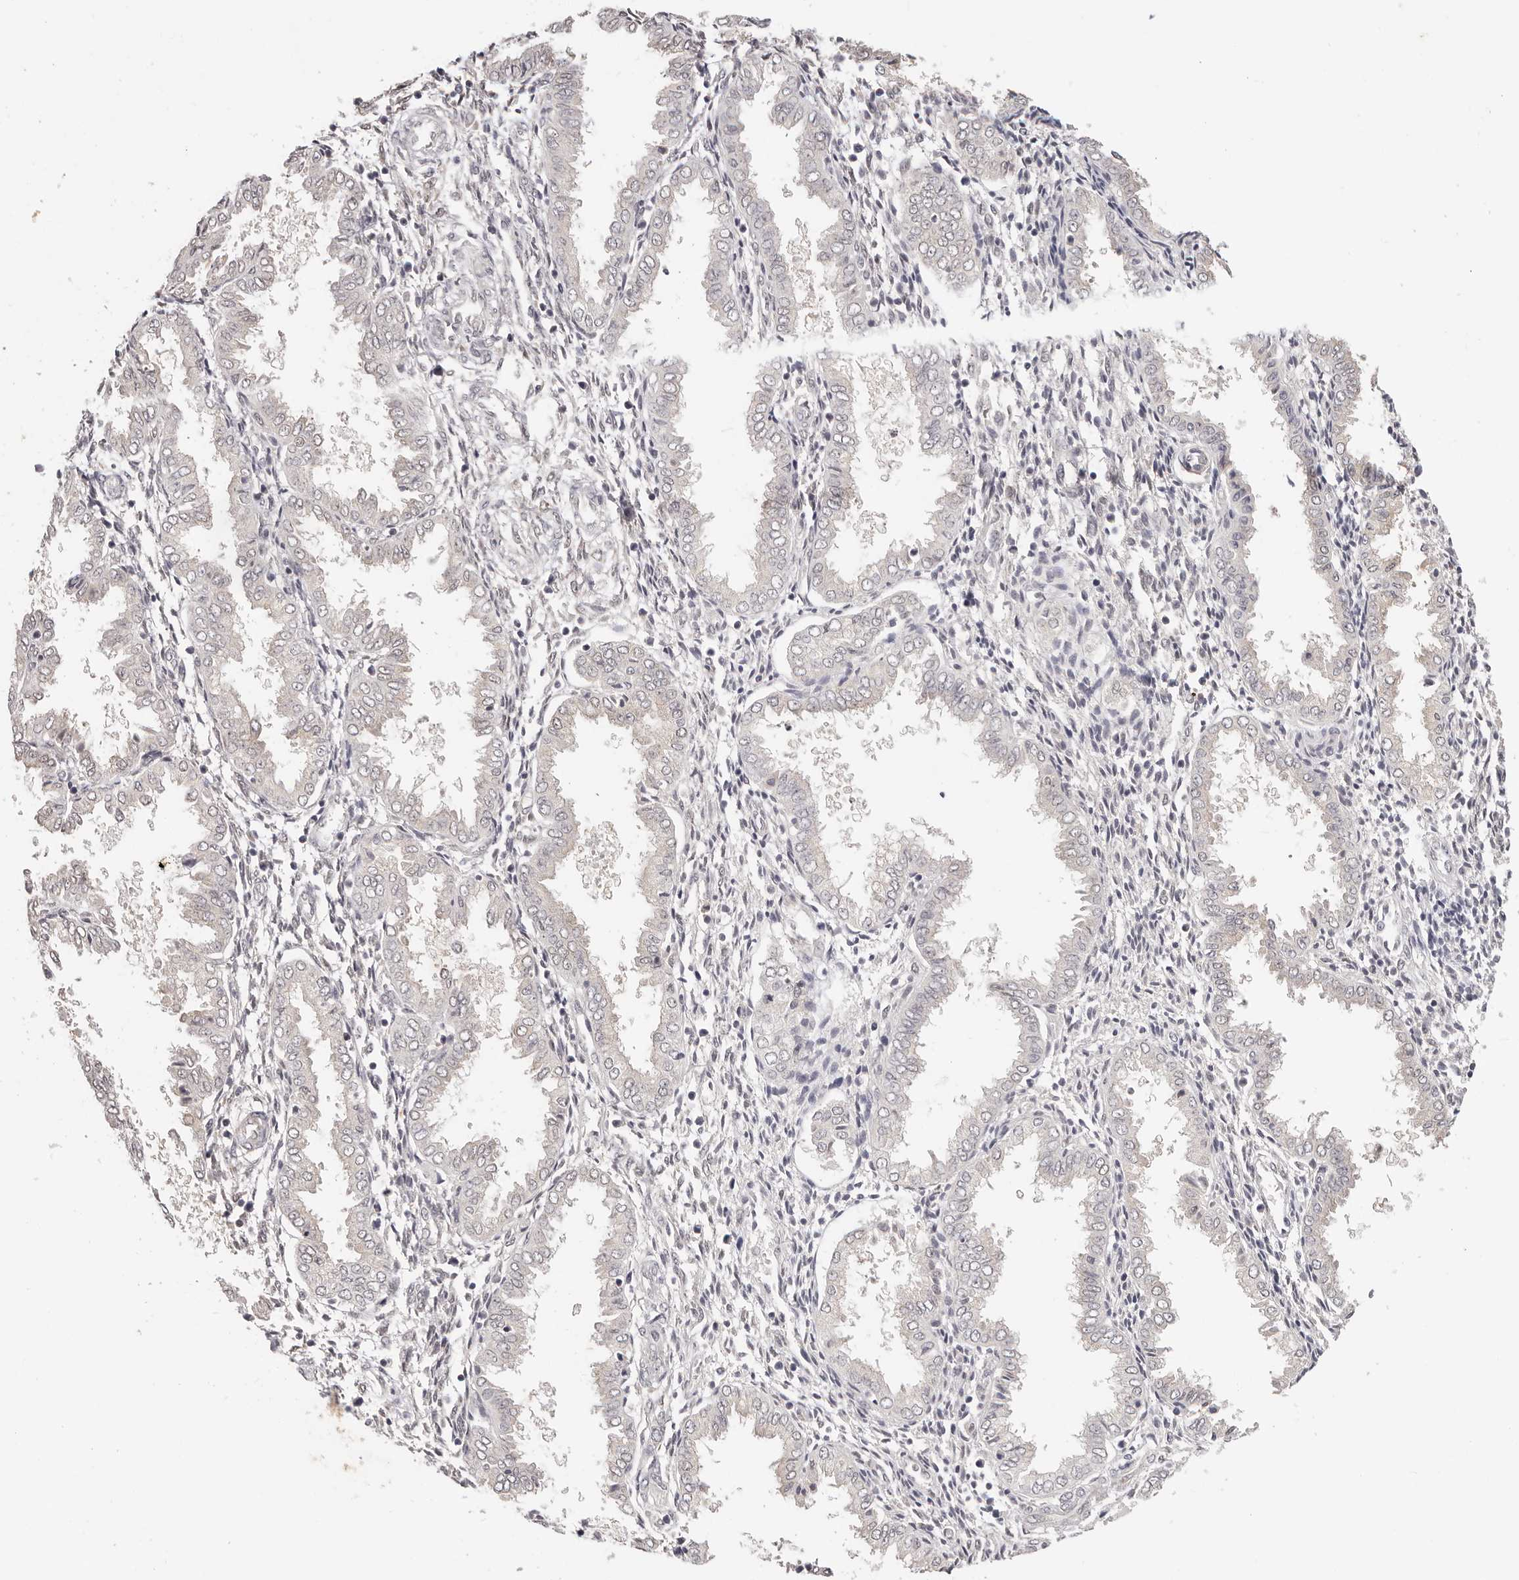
{"staining": {"intensity": "negative", "quantity": "none", "location": "none"}, "tissue": "endometrium", "cell_type": "Cells in endometrial stroma", "image_type": "normal", "snomed": [{"axis": "morphology", "description": "Normal tissue, NOS"}, {"axis": "topography", "description": "Endometrium"}], "caption": "This histopathology image is of normal endometrium stained with immunohistochemistry to label a protein in brown with the nuclei are counter-stained blue. There is no staining in cells in endometrial stroma.", "gene": "GGPS1", "patient": {"sex": "female", "age": 33}}